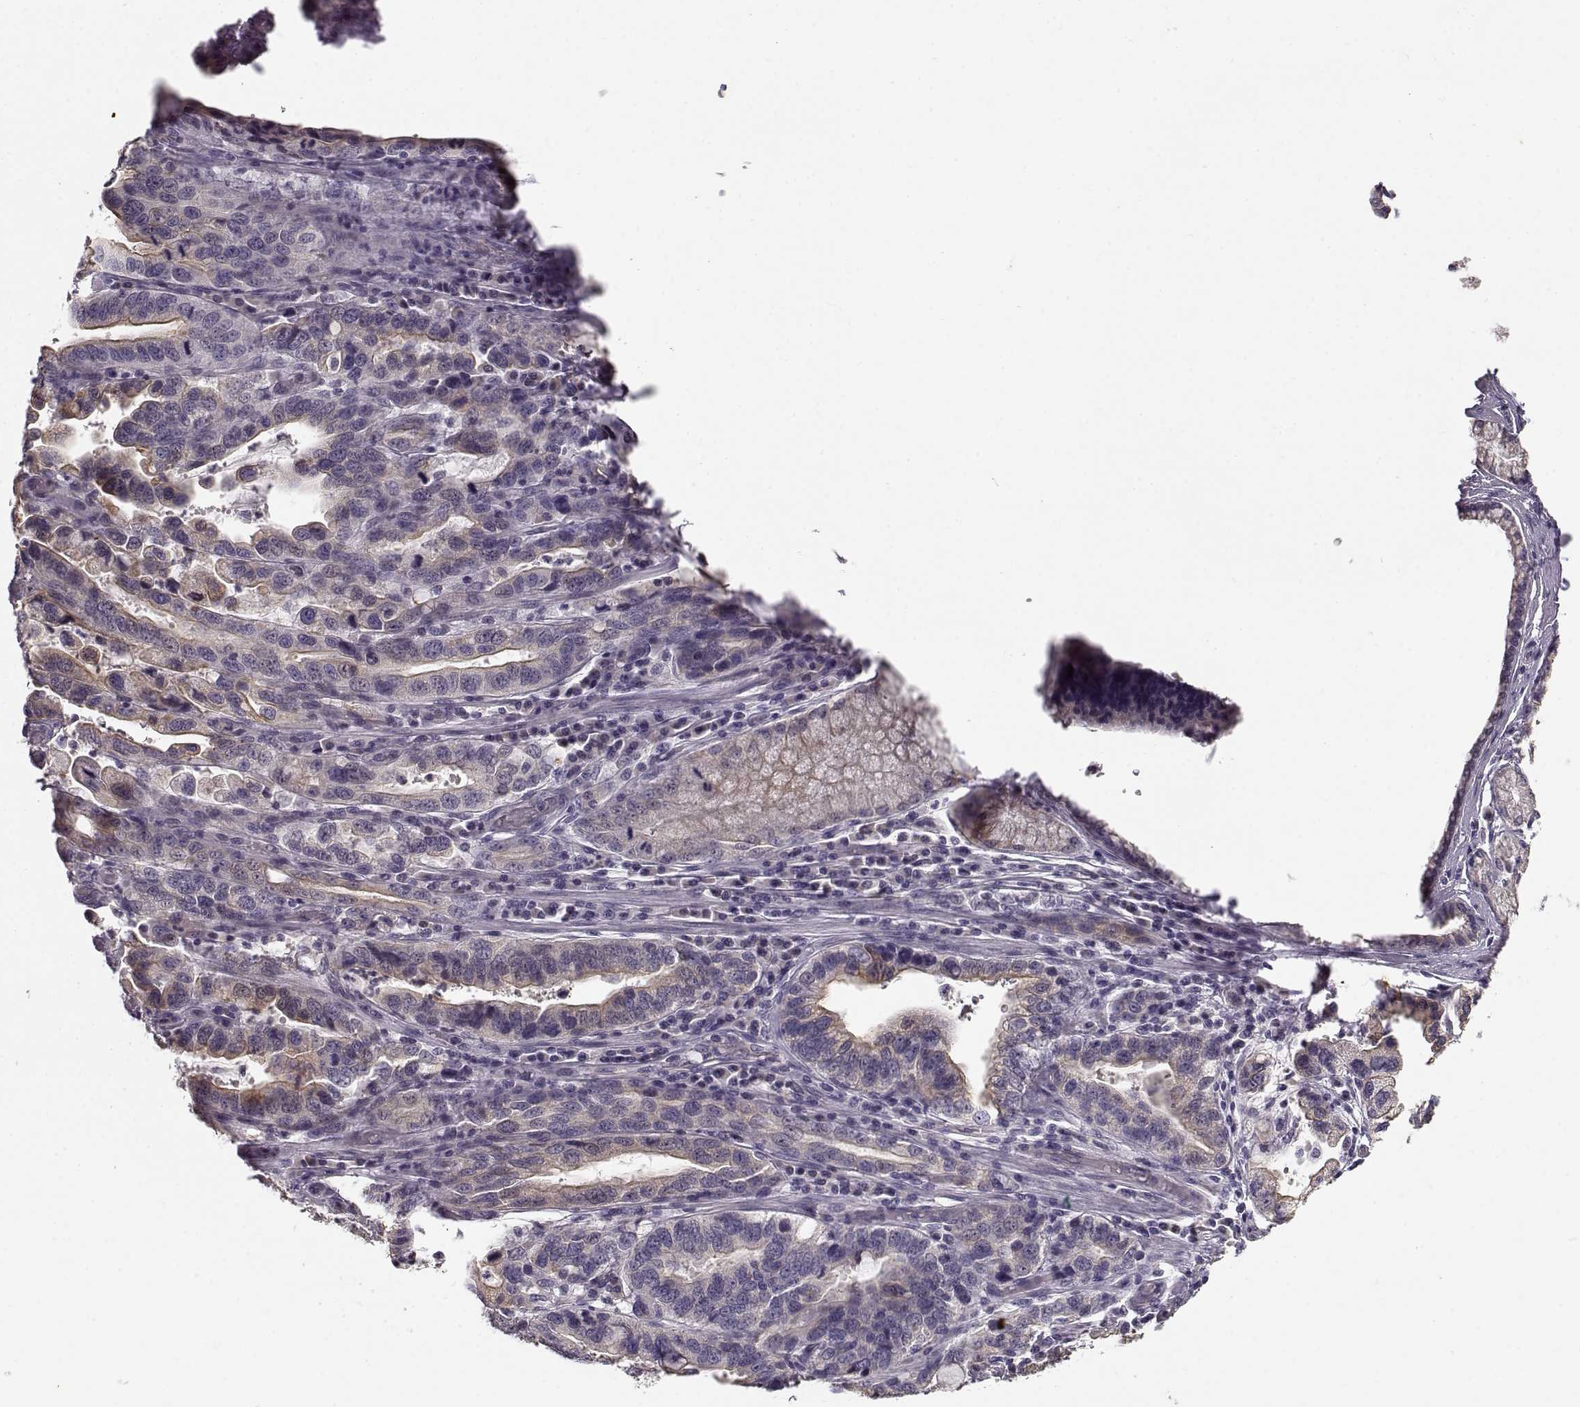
{"staining": {"intensity": "weak", "quantity": "<25%", "location": "cytoplasmic/membranous"}, "tissue": "stomach cancer", "cell_type": "Tumor cells", "image_type": "cancer", "snomed": [{"axis": "morphology", "description": "Adenocarcinoma, NOS"}, {"axis": "topography", "description": "Stomach, lower"}], "caption": "Tumor cells are negative for protein expression in human stomach adenocarcinoma.", "gene": "TMEM145", "patient": {"sex": "female", "age": 76}}